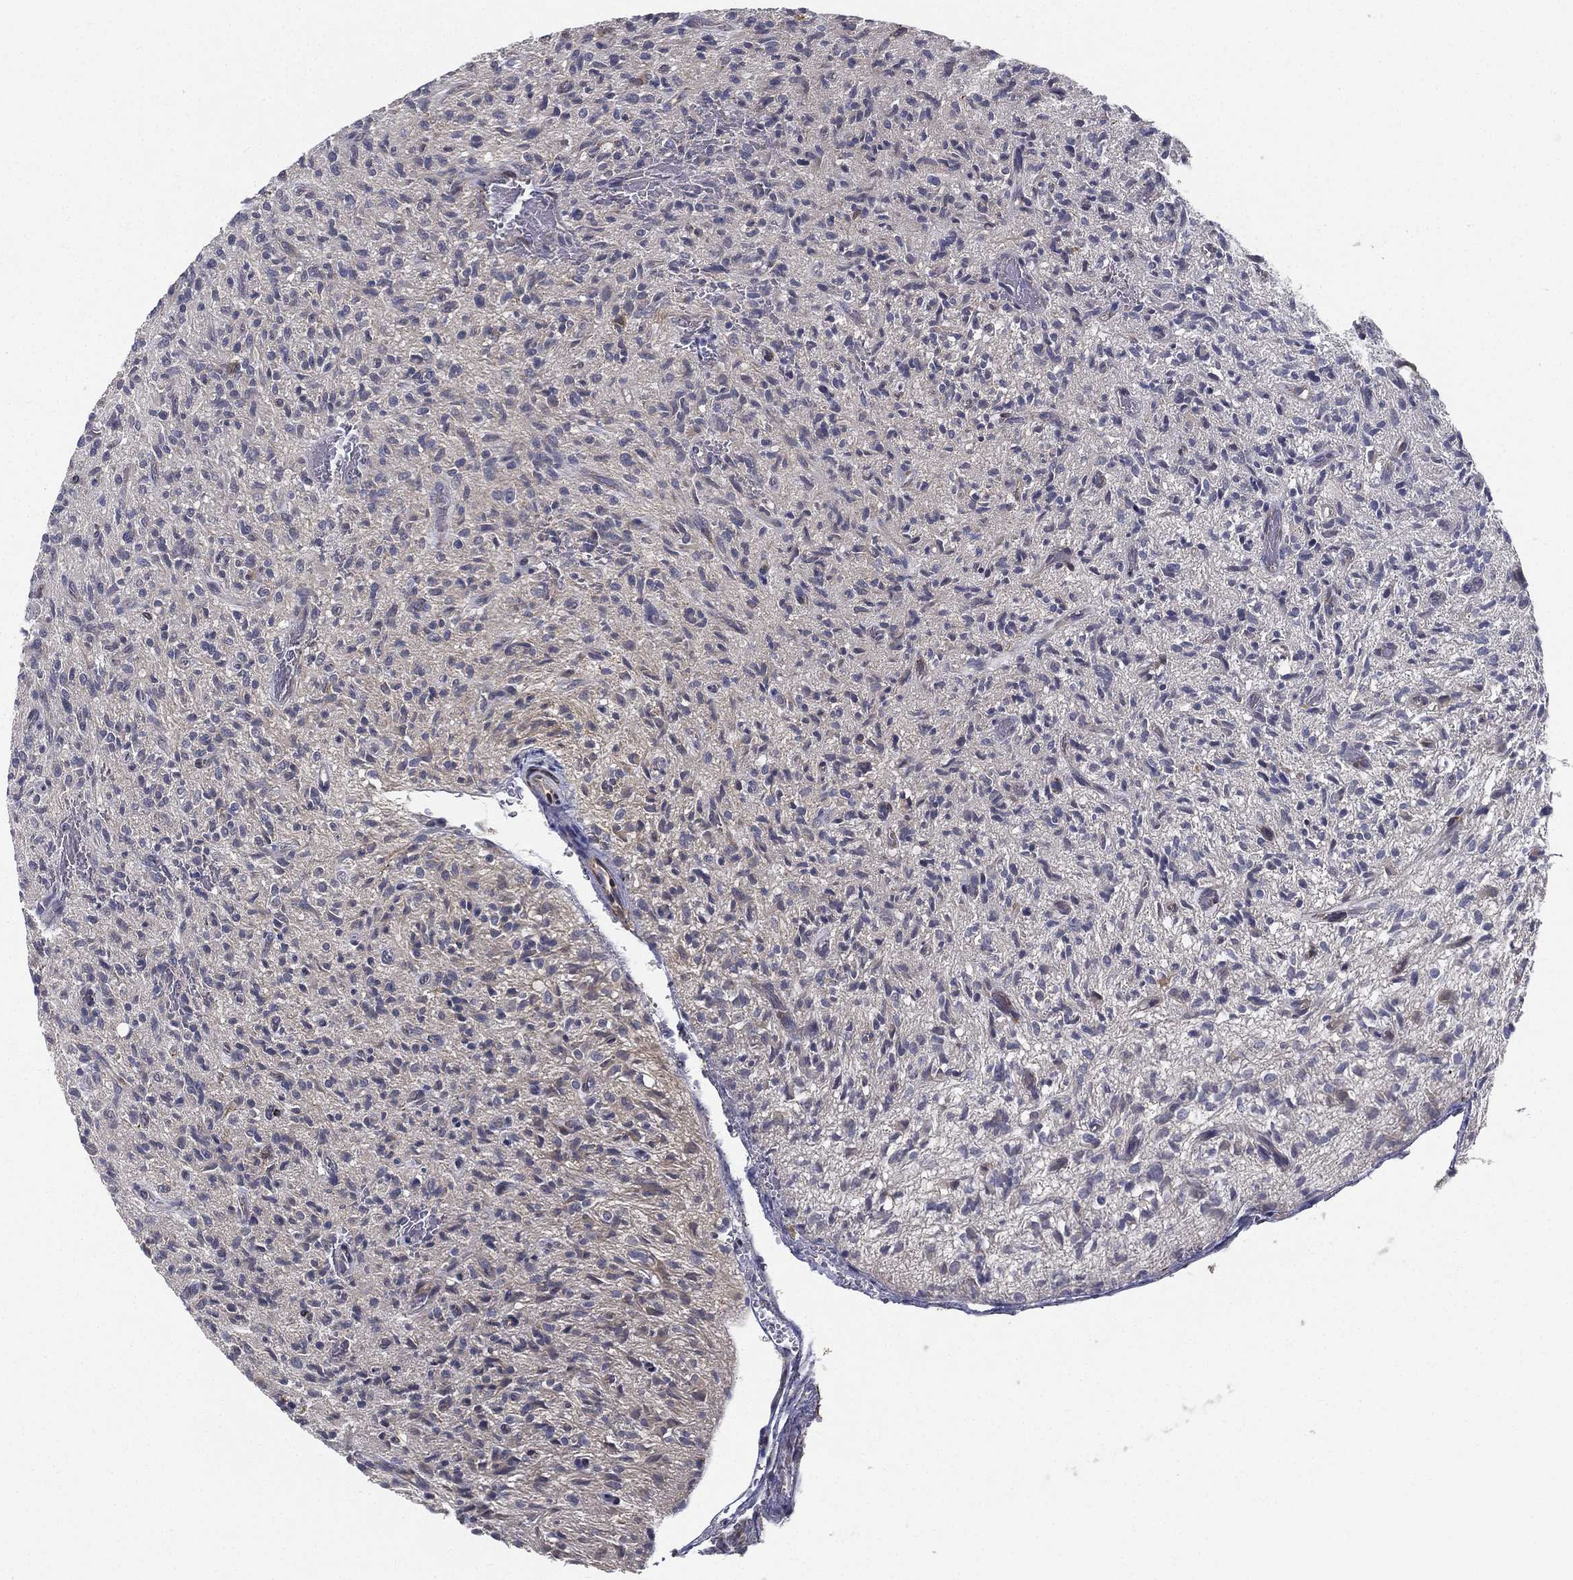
{"staining": {"intensity": "negative", "quantity": "none", "location": "none"}, "tissue": "glioma", "cell_type": "Tumor cells", "image_type": "cancer", "snomed": [{"axis": "morphology", "description": "Glioma, malignant, High grade"}, {"axis": "topography", "description": "Brain"}], "caption": "Tumor cells are negative for protein expression in human glioma.", "gene": "LRRC56", "patient": {"sex": "male", "age": 64}}